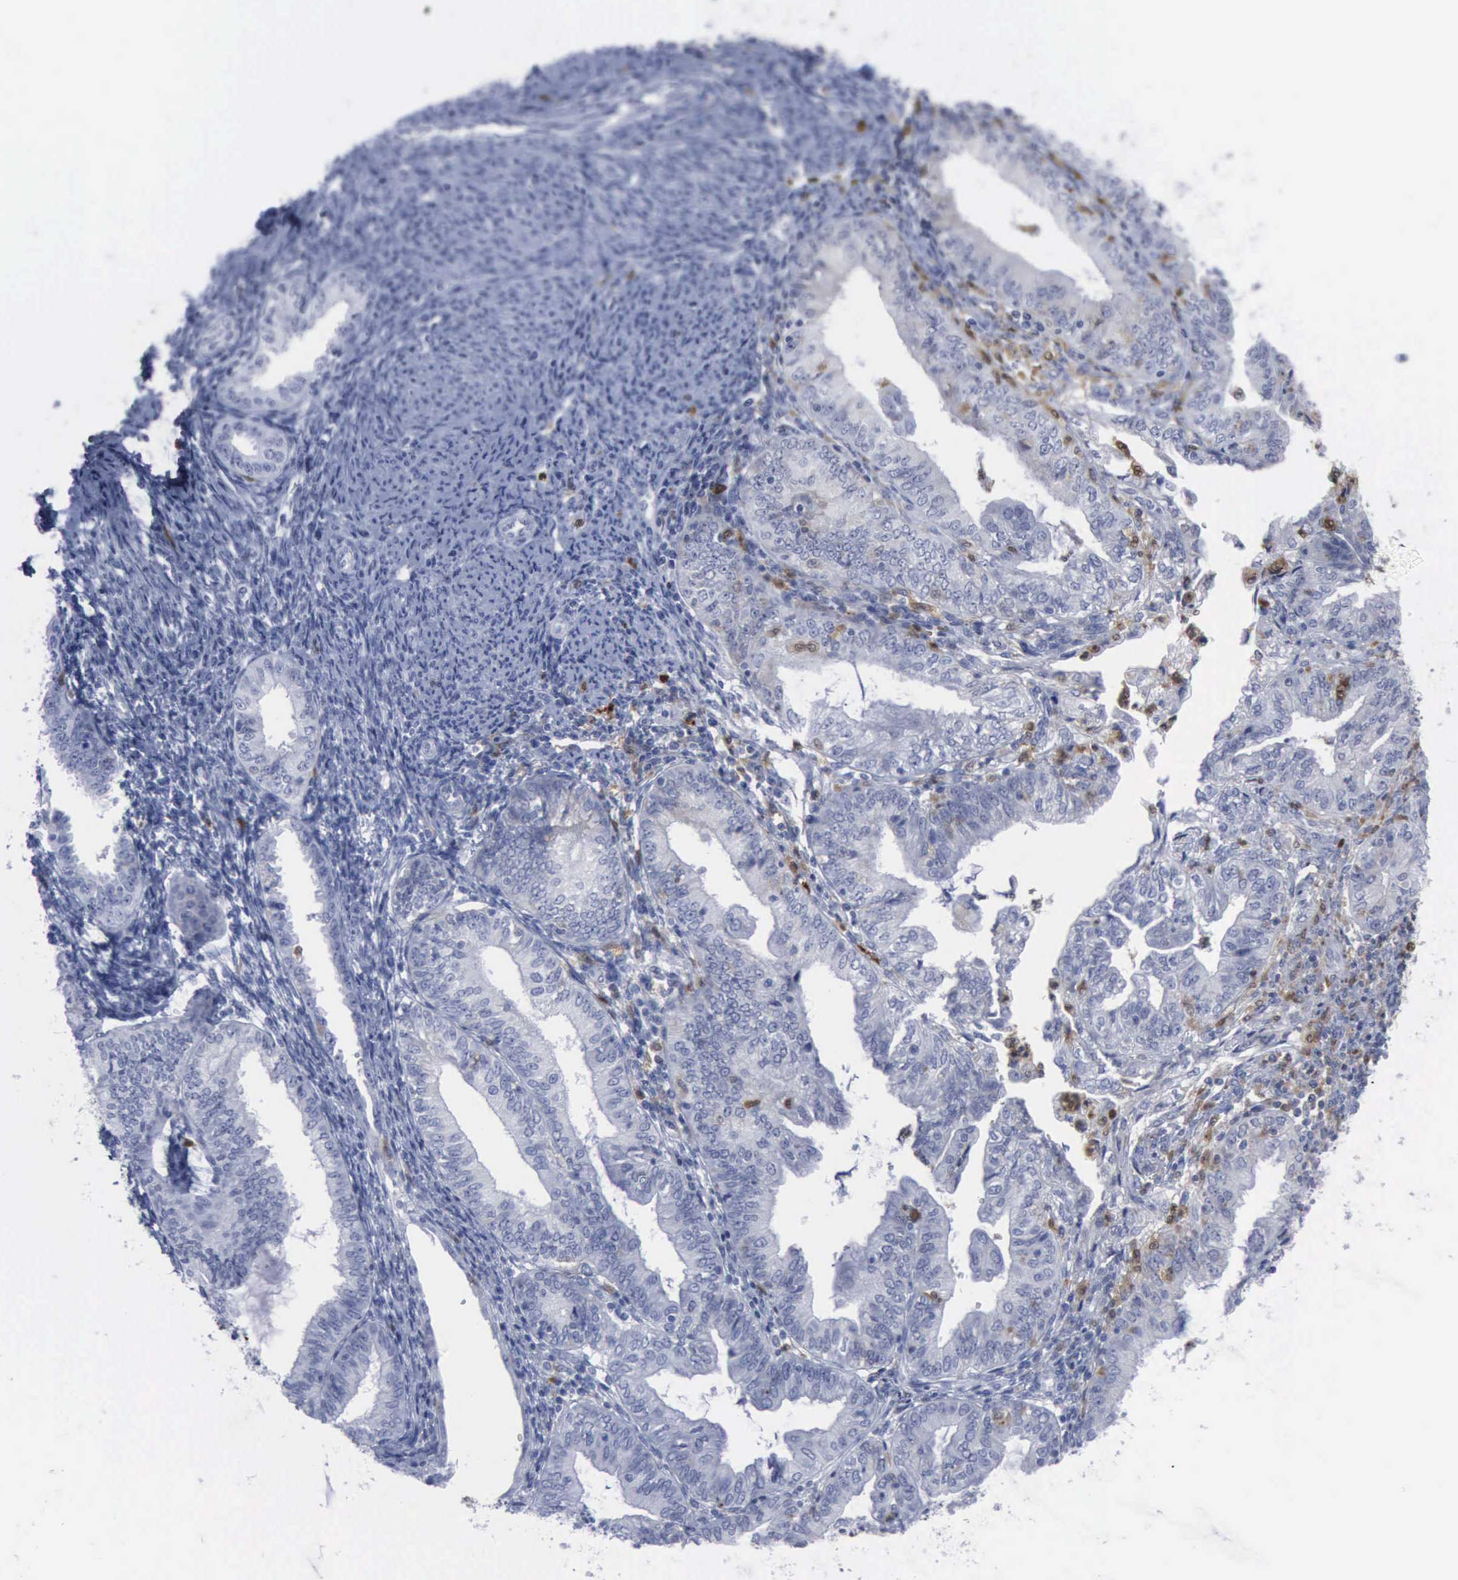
{"staining": {"intensity": "negative", "quantity": "none", "location": "none"}, "tissue": "endometrial cancer", "cell_type": "Tumor cells", "image_type": "cancer", "snomed": [{"axis": "morphology", "description": "Adenocarcinoma, NOS"}, {"axis": "topography", "description": "Endometrium"}], "caption": "The IHC histopathology image has no significant expression in tumor cells of adenocarcinoma (endometrial) tissue.", "gene": "CSTA", "patient": {"sex": "female", "age": 55}}